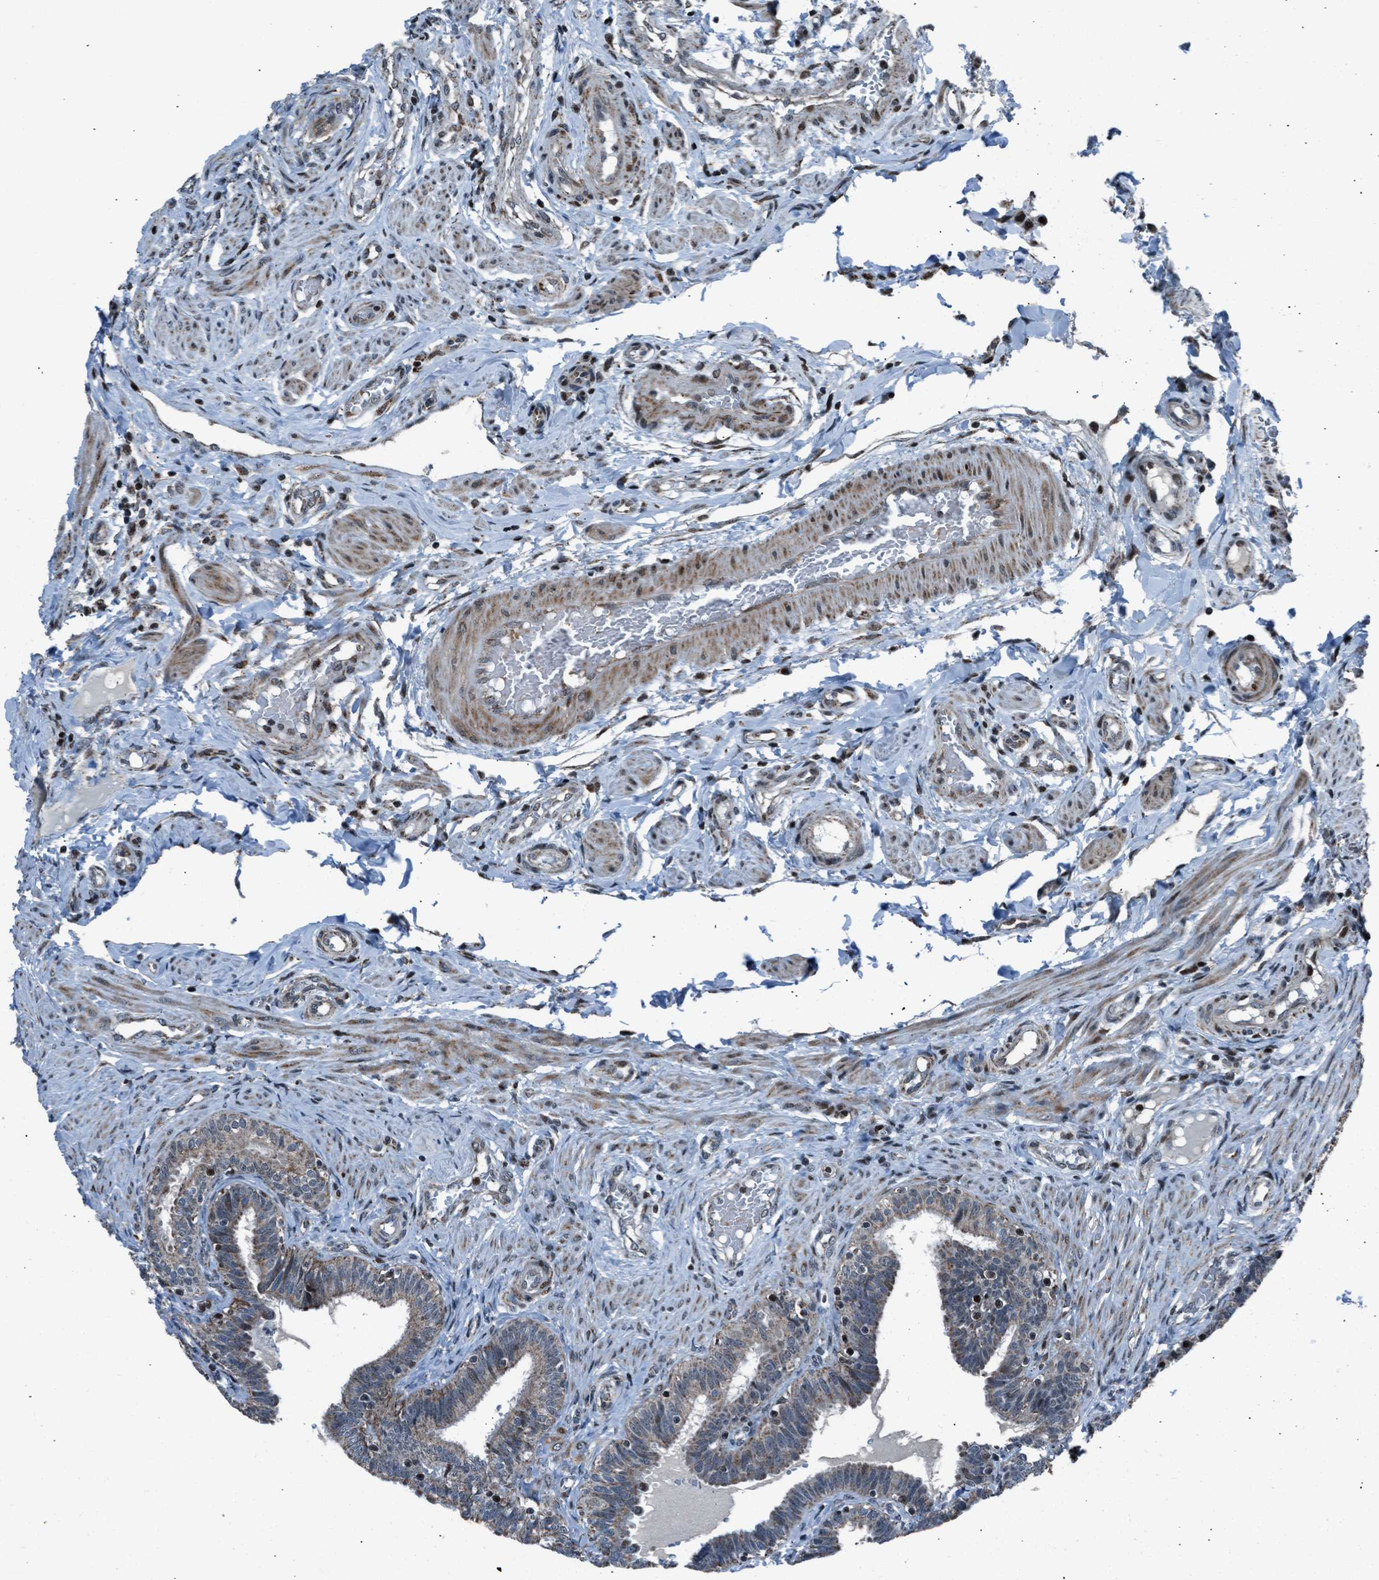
{"staining": {"intensity": "moderate", "quantity": ">75%", "location": "cytoplasmic/membranous"}, "tissue": "fallopian tube", "cell_type": "Glandular cells", "image_type": "normal", "snomed": [{"axis": "morphology", "description": "Normal tissue, NOS"}, {"axis": "topography", "description": "Fallopian tube"}, {"axis": "topography", "description": "Placenta"}], "caption": "Brown immunohistochemical staining in benign fallopian tube exhibits moderate cytoplasmic/membranous staining in approximately >75% of glandular cells.", "gene": "MORC3", "patient": {"sex": "female", "age": 34}}